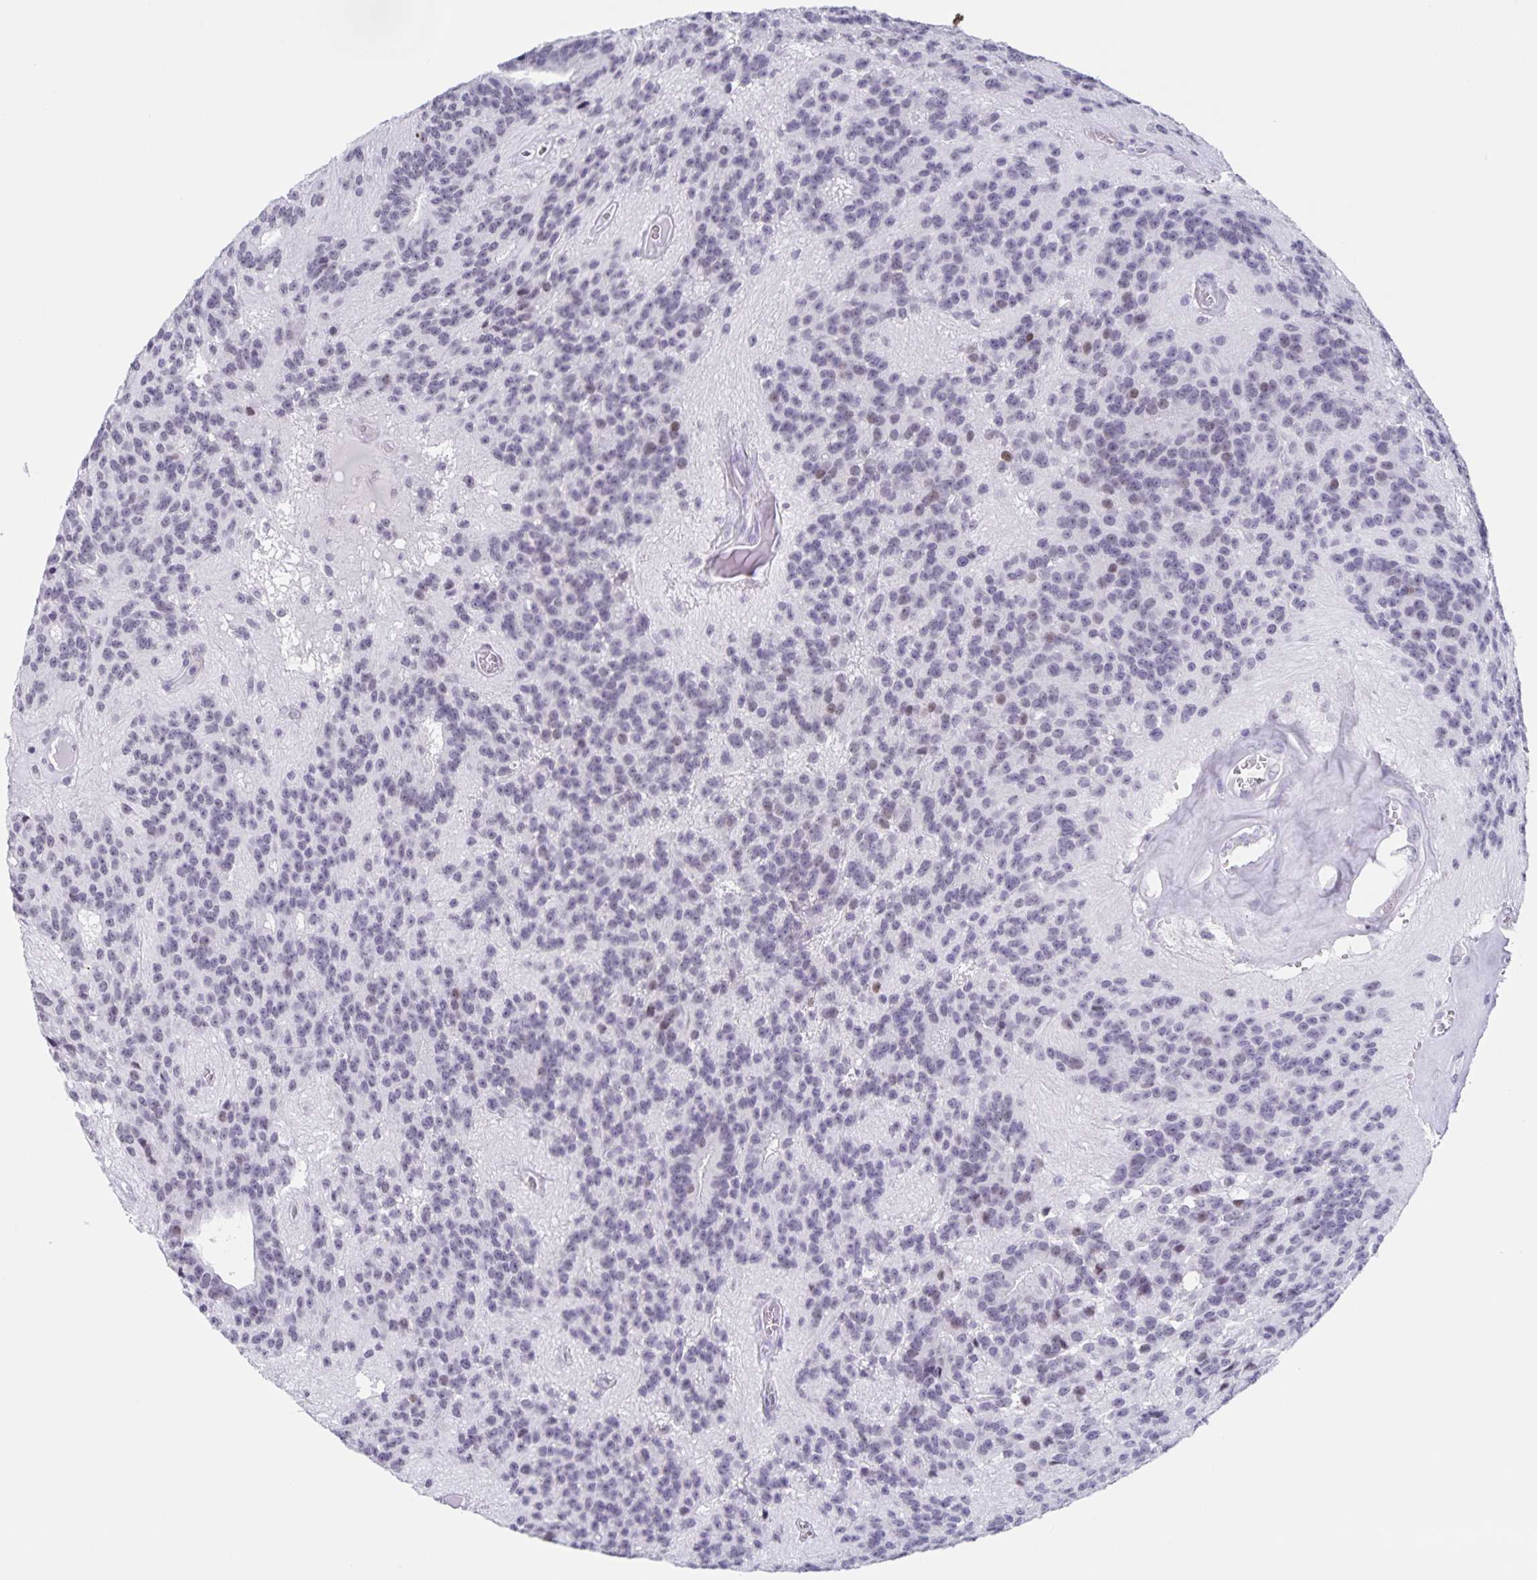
{"staining": {"intensity": "negative", "quantity": "none", "location": "none"}, "tissue": "glioma", "cell_type": "Tumor cells", "image_type": "cancer", "snomed": [{"axis": "morphology", "description": "Glioma, malignant, Low grade"}, {"axis": "topography", "description": "Brain"}], "caption": "This is an IHC histopathology image of glioma. There is no positivity in tumor cells.", "gene": "LCE6A", "patient": {"sex": "male", "age": 31}}